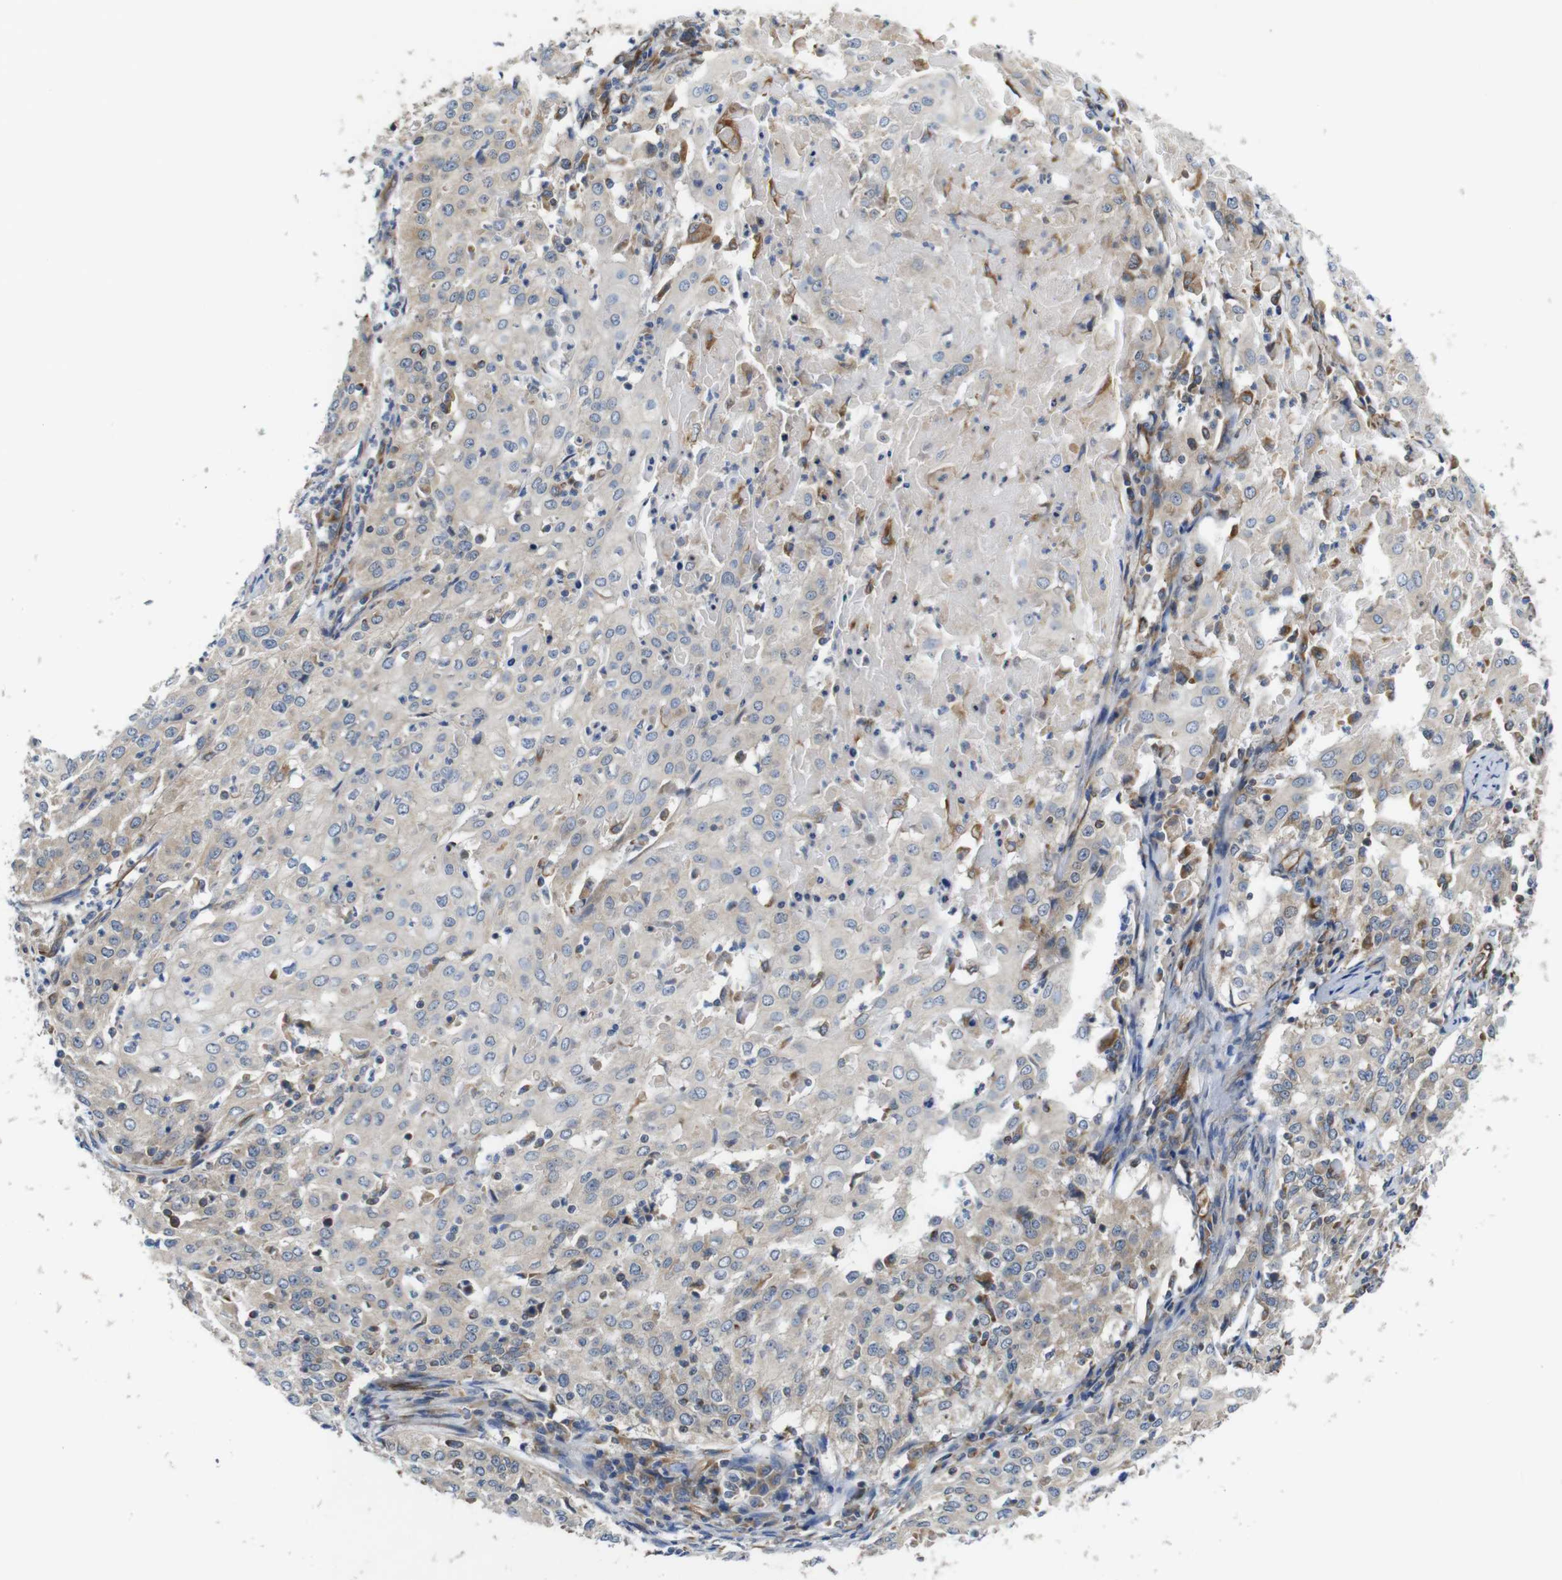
{"staining": {"intensity": "weak", "quantity": "<25%", "location": "cytoplasmic/membranous"}, "tissue": "cervical cancer", "cell_type": "Tumor cells", "image_type": "cancer", "snomed": [{"axis": "morphology", "description": "Squamous cell carcinoma, NOS"}, {"axis": "topography", "description": "Cervix"}], "caption": "Photomicrograph shows no significant protein expression in tumor cells of cervical cancer (squamous cell carcinoma).", "gene": "POMK", "patient": {"sex": "female", "age": 39}}